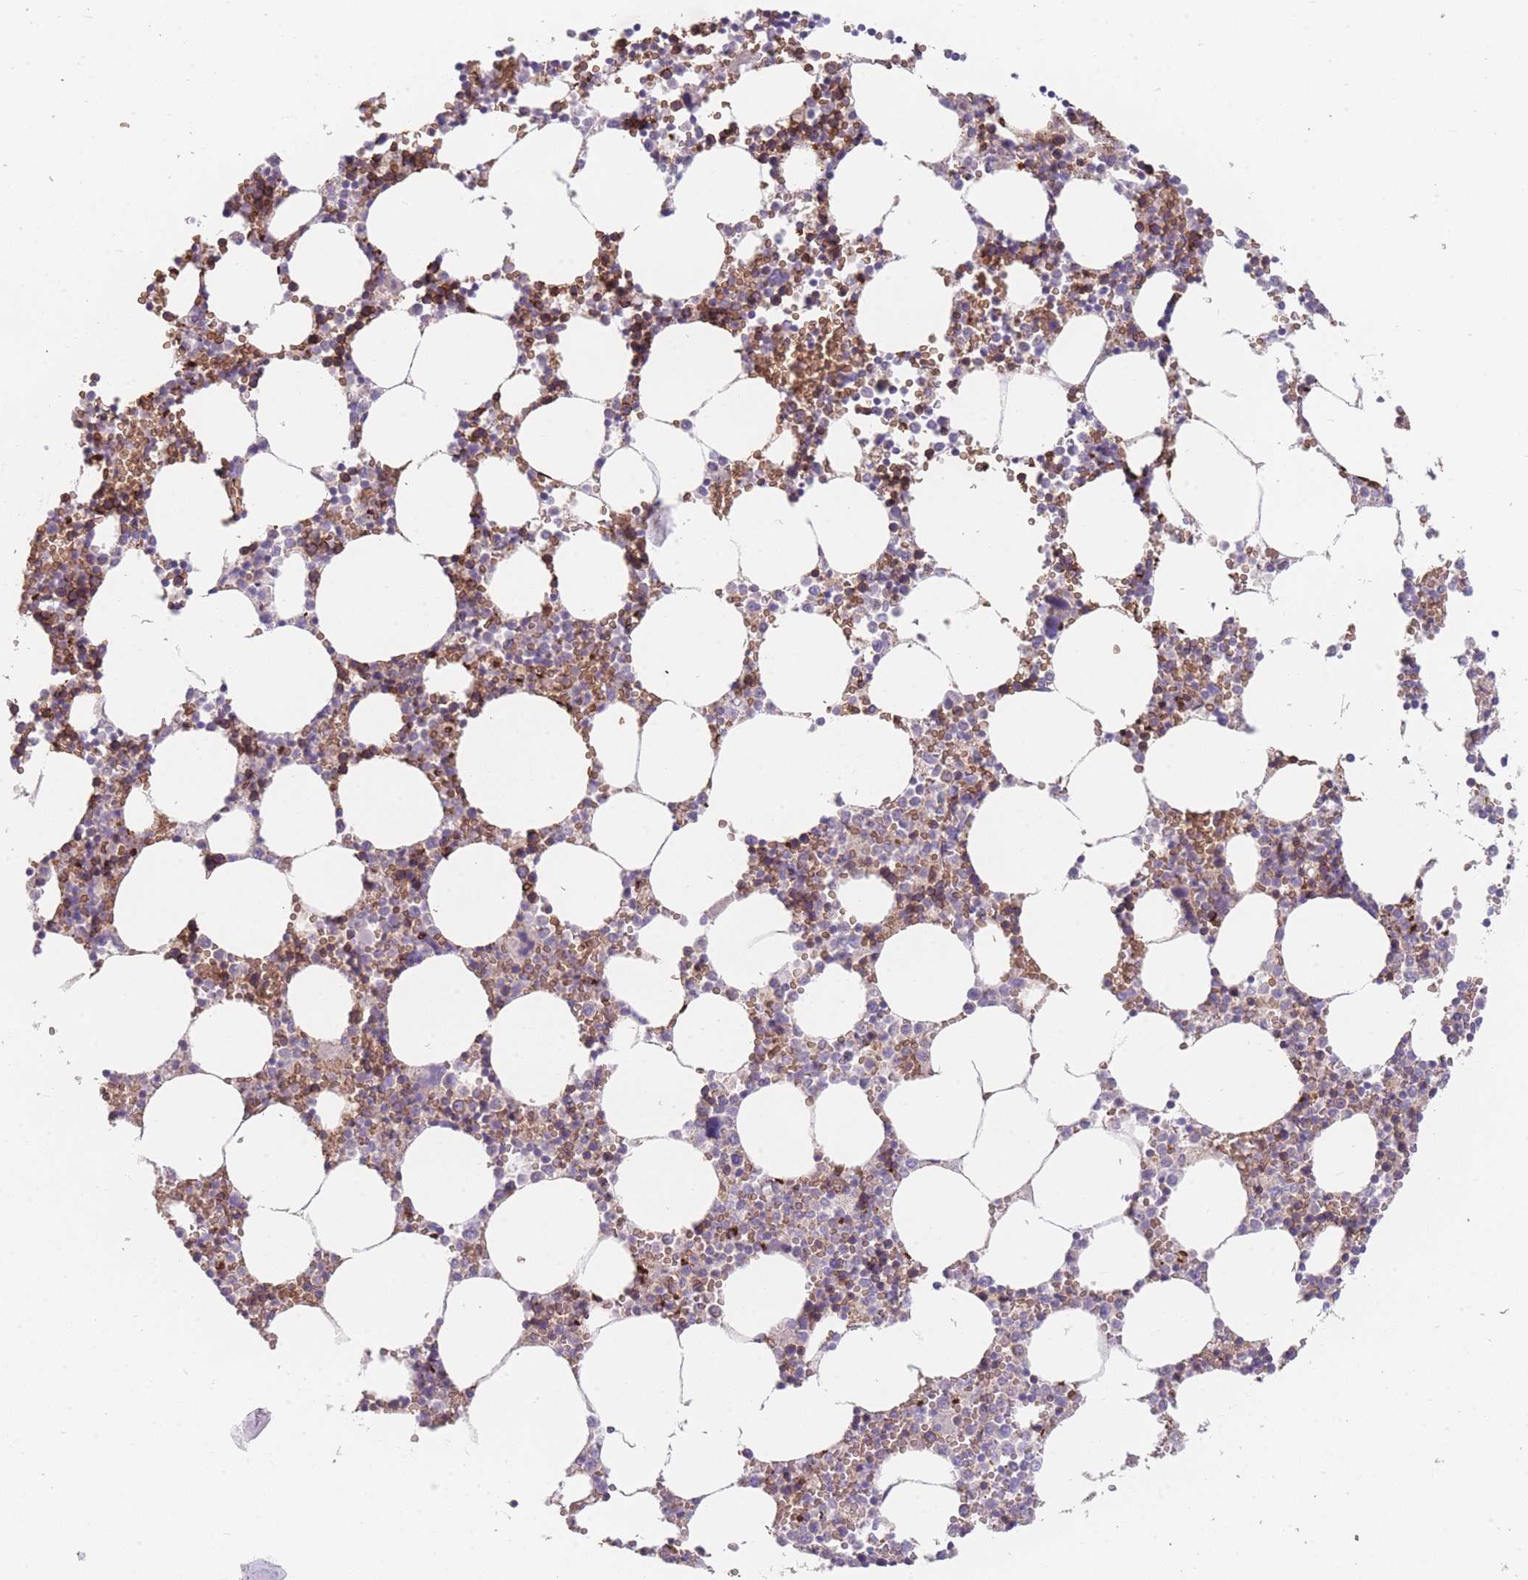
{"staining": {"intensity": "moderate", "quantity": "<25%", "location": "cytoplasmic/membranous"}, "tissue": "bone marrow", "cell_type": "Hematopoietic cells", "image_type": "normal", "snomed": [{"axis": "morphology", "description": "Normal tissue, NOS"}, {"axis": "topography", "description": "Bone marrow"}], "caption": "Protein expression by immunohistochemistry (IHC) shows moderate cytoplasmic/membranous staining in approximately <25% of hematopoietic cells in unremarkable bone marrow. (brown staining indicates protein expression, while blue staining denotes nuclei).", "gene": "SMPD4", "patient": {"sex": "female", "age": 64}}